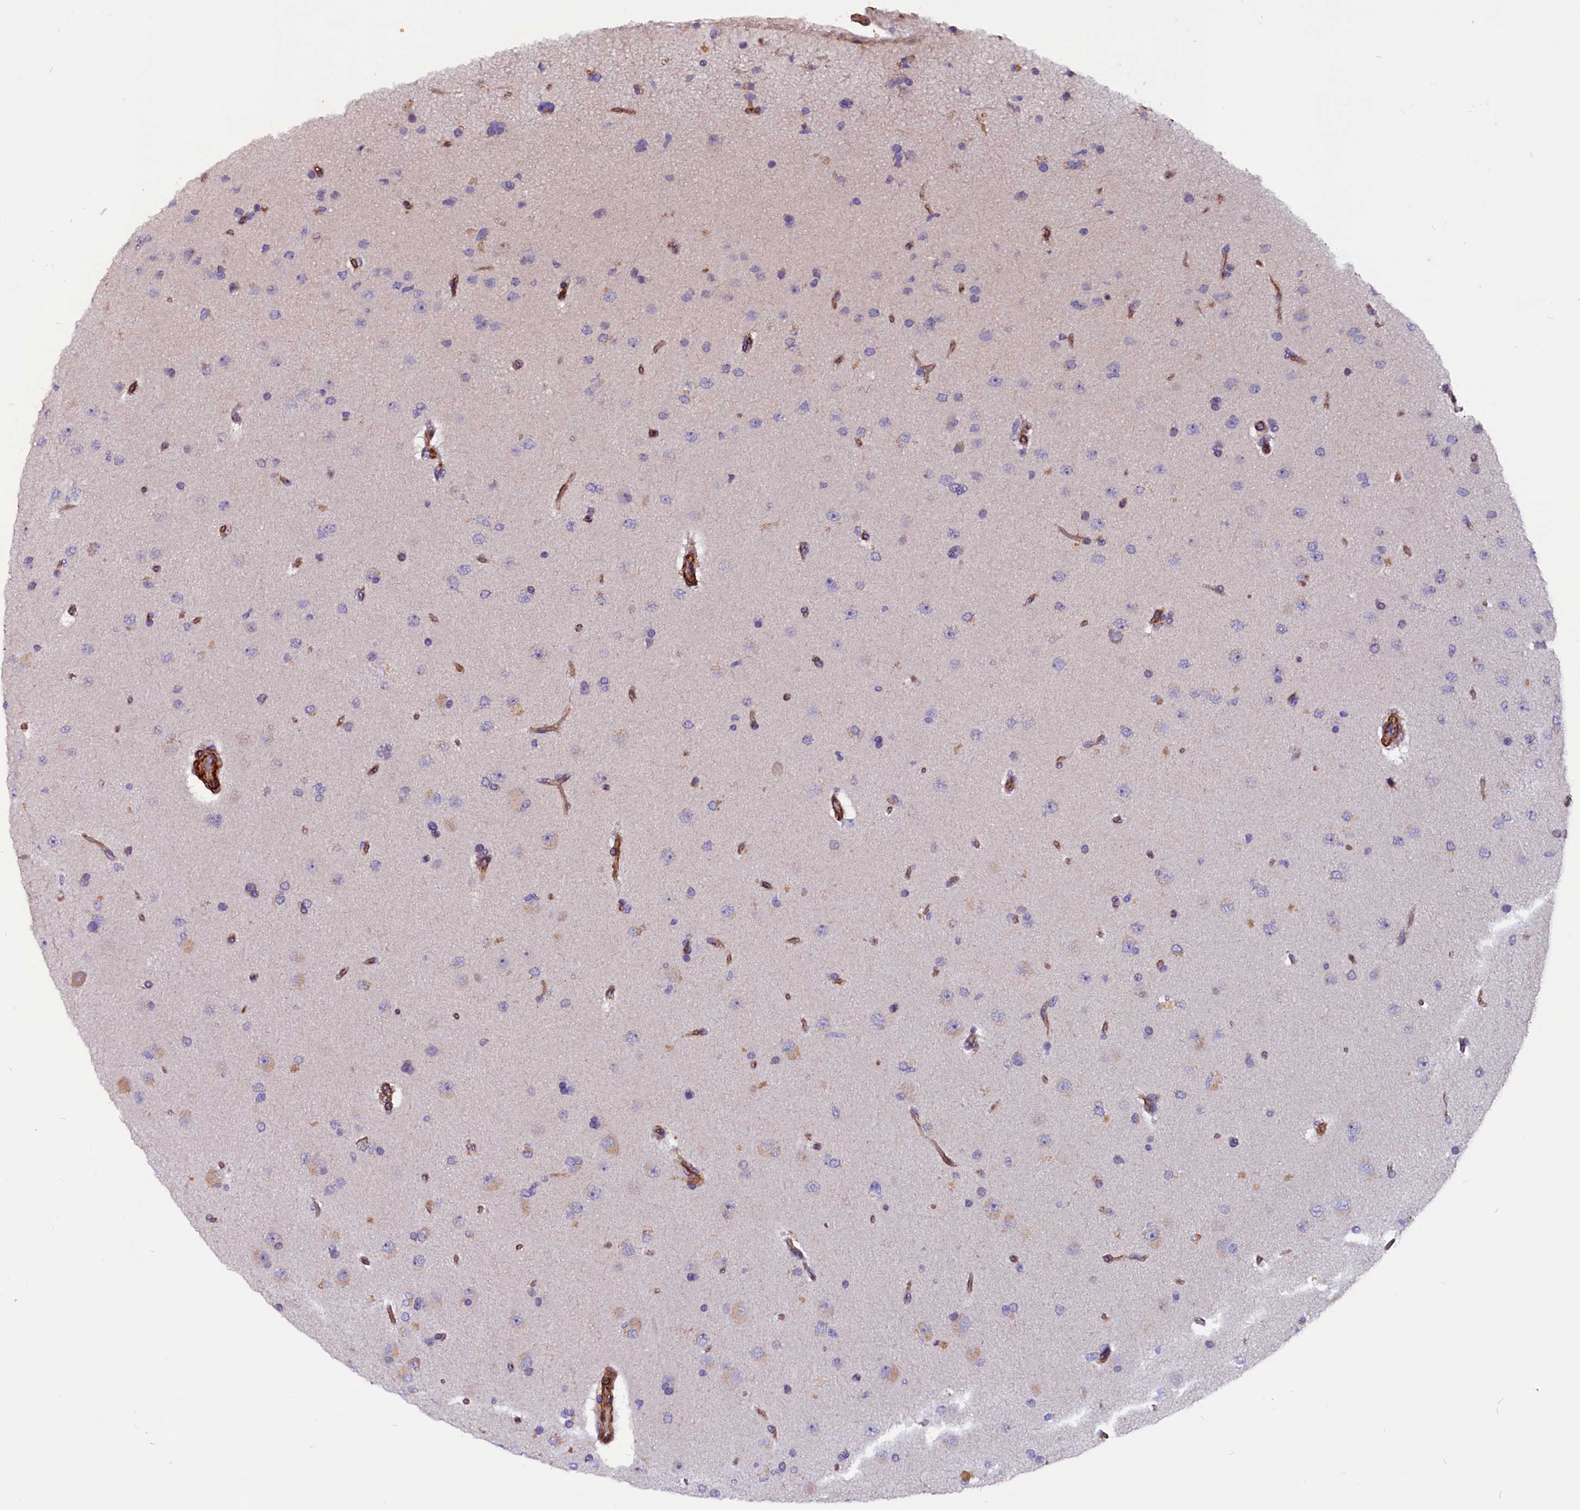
{"staining": {"intensity": "negative", "quantity": "none", "location": "none"}, "tissue": "glioma", "cell_type": "Tumor cells", "image_type": "cancer", "snomed": [{"axis": "morphology", "description": "Glioma, malignant, High grade"}, {"axis": "topography", "description": "Brain"}], "caption": "The histopathology image reveals no staining of tumor cells in glioma. The staining was performed using DAB (3,3'-diaminobenzidine) to visualize the protein expression in brown, while the nuclei were stained in blue with hematoxylin (Magnification: 20x).", "gene": "ZNF749", "patient": {"sex": "male", "age": 72}}